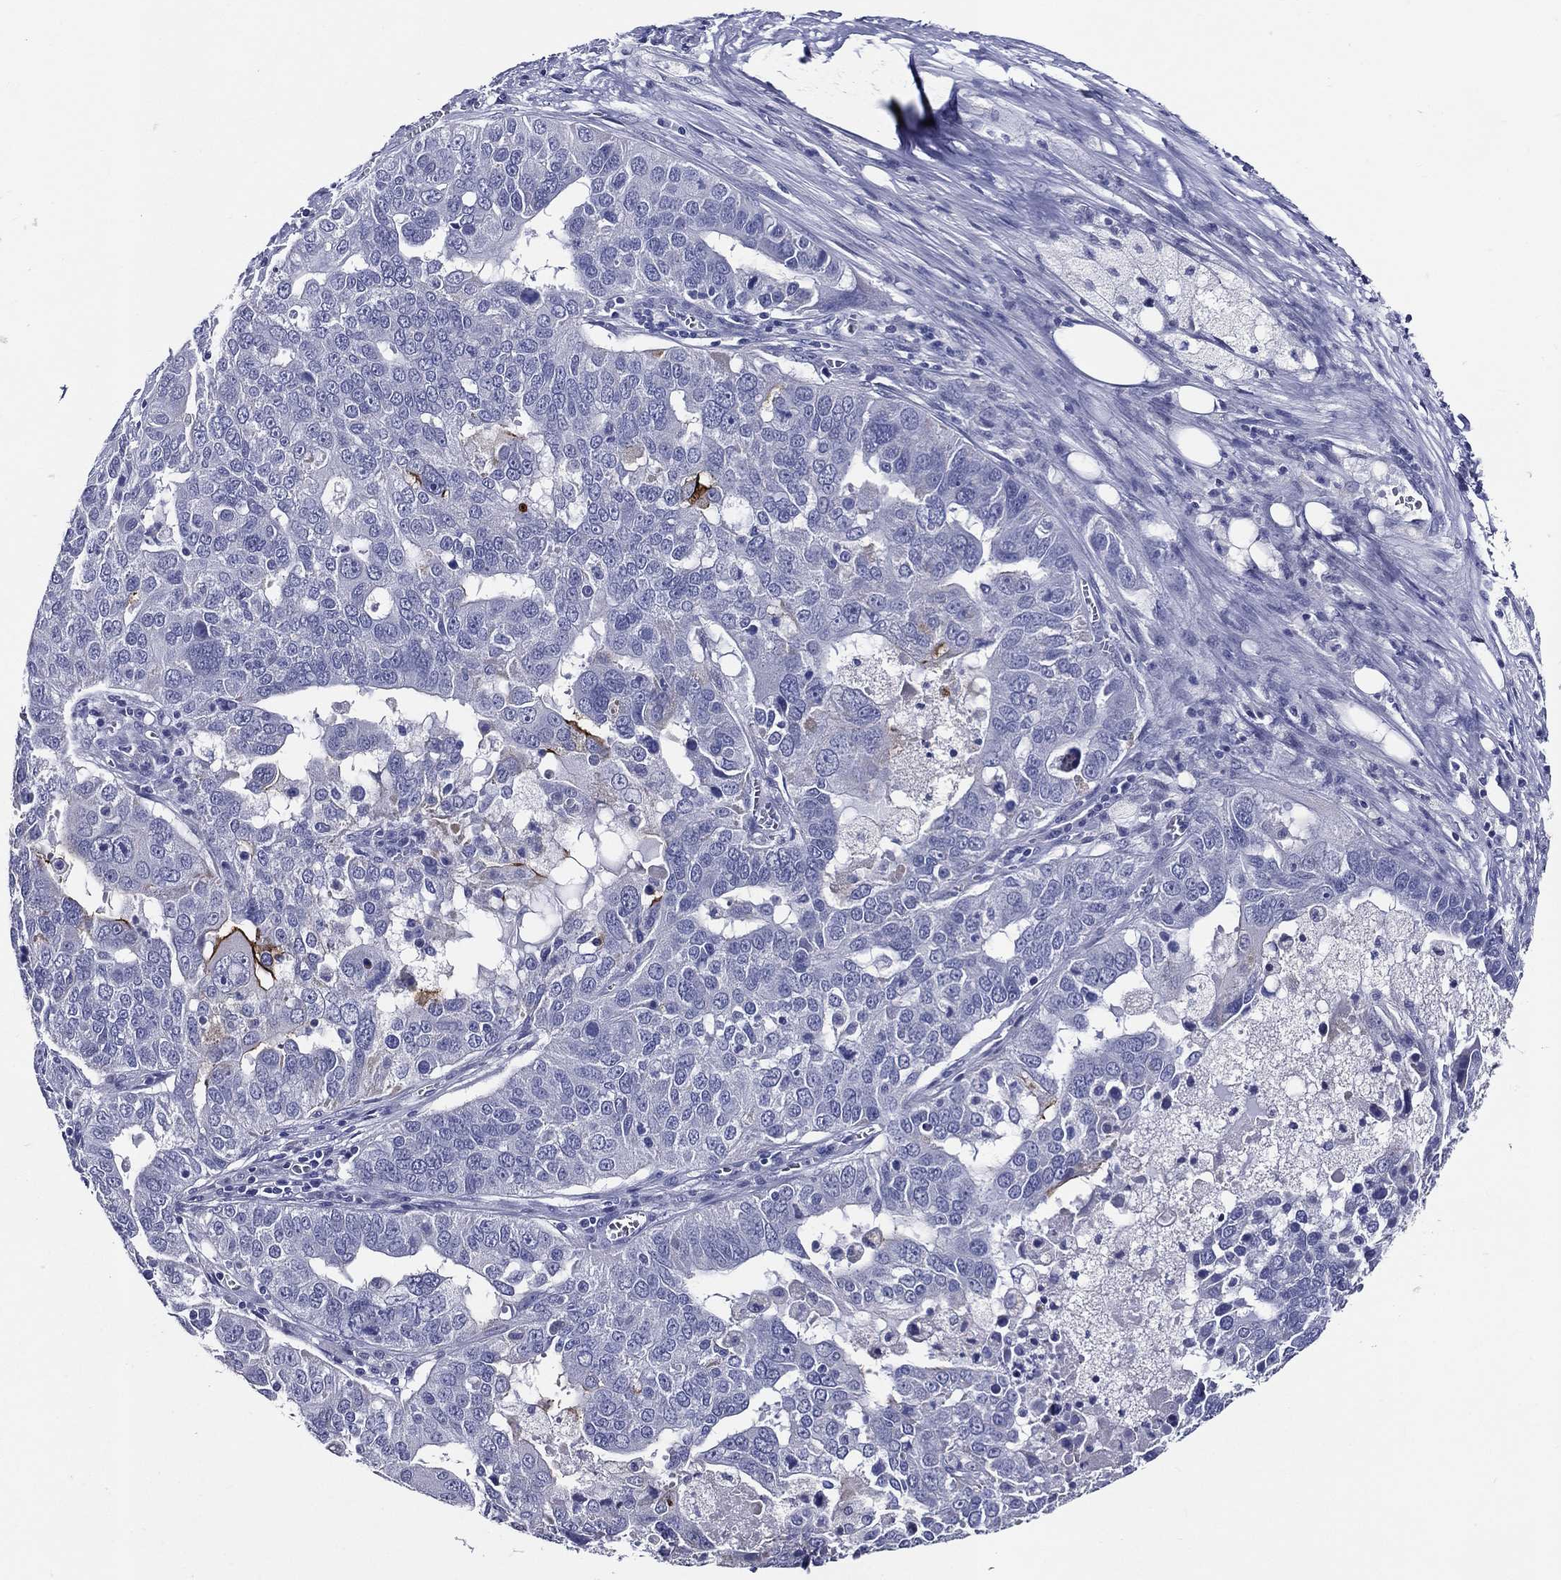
{"staining": {"intensity": "strong", "quantity": "<25%", "location": "cytoplasmic/membranous"}, "tissue": "ovarian cancer", "cell_type": "Tumor cells", "image_type": "cancer", "snomed": [{"axis": "morphology", "description": "Carcinoma, endometroid"}, {"axis": "topography", "description": "Soft tissue"}, {"axis": "topography", "description": "Ovary"}], "caption": "Endometroid carcinoma (ovarian) was stained to show a protein in brown. There is medium levels of strong cytoplasmic/membranous positivity in approximately <25% of tumor cells. The protein is shown in brown color, while the nuclei are stained blue.", "gene": "ACE2", "patient": {"sex": "female", "age": 52}}